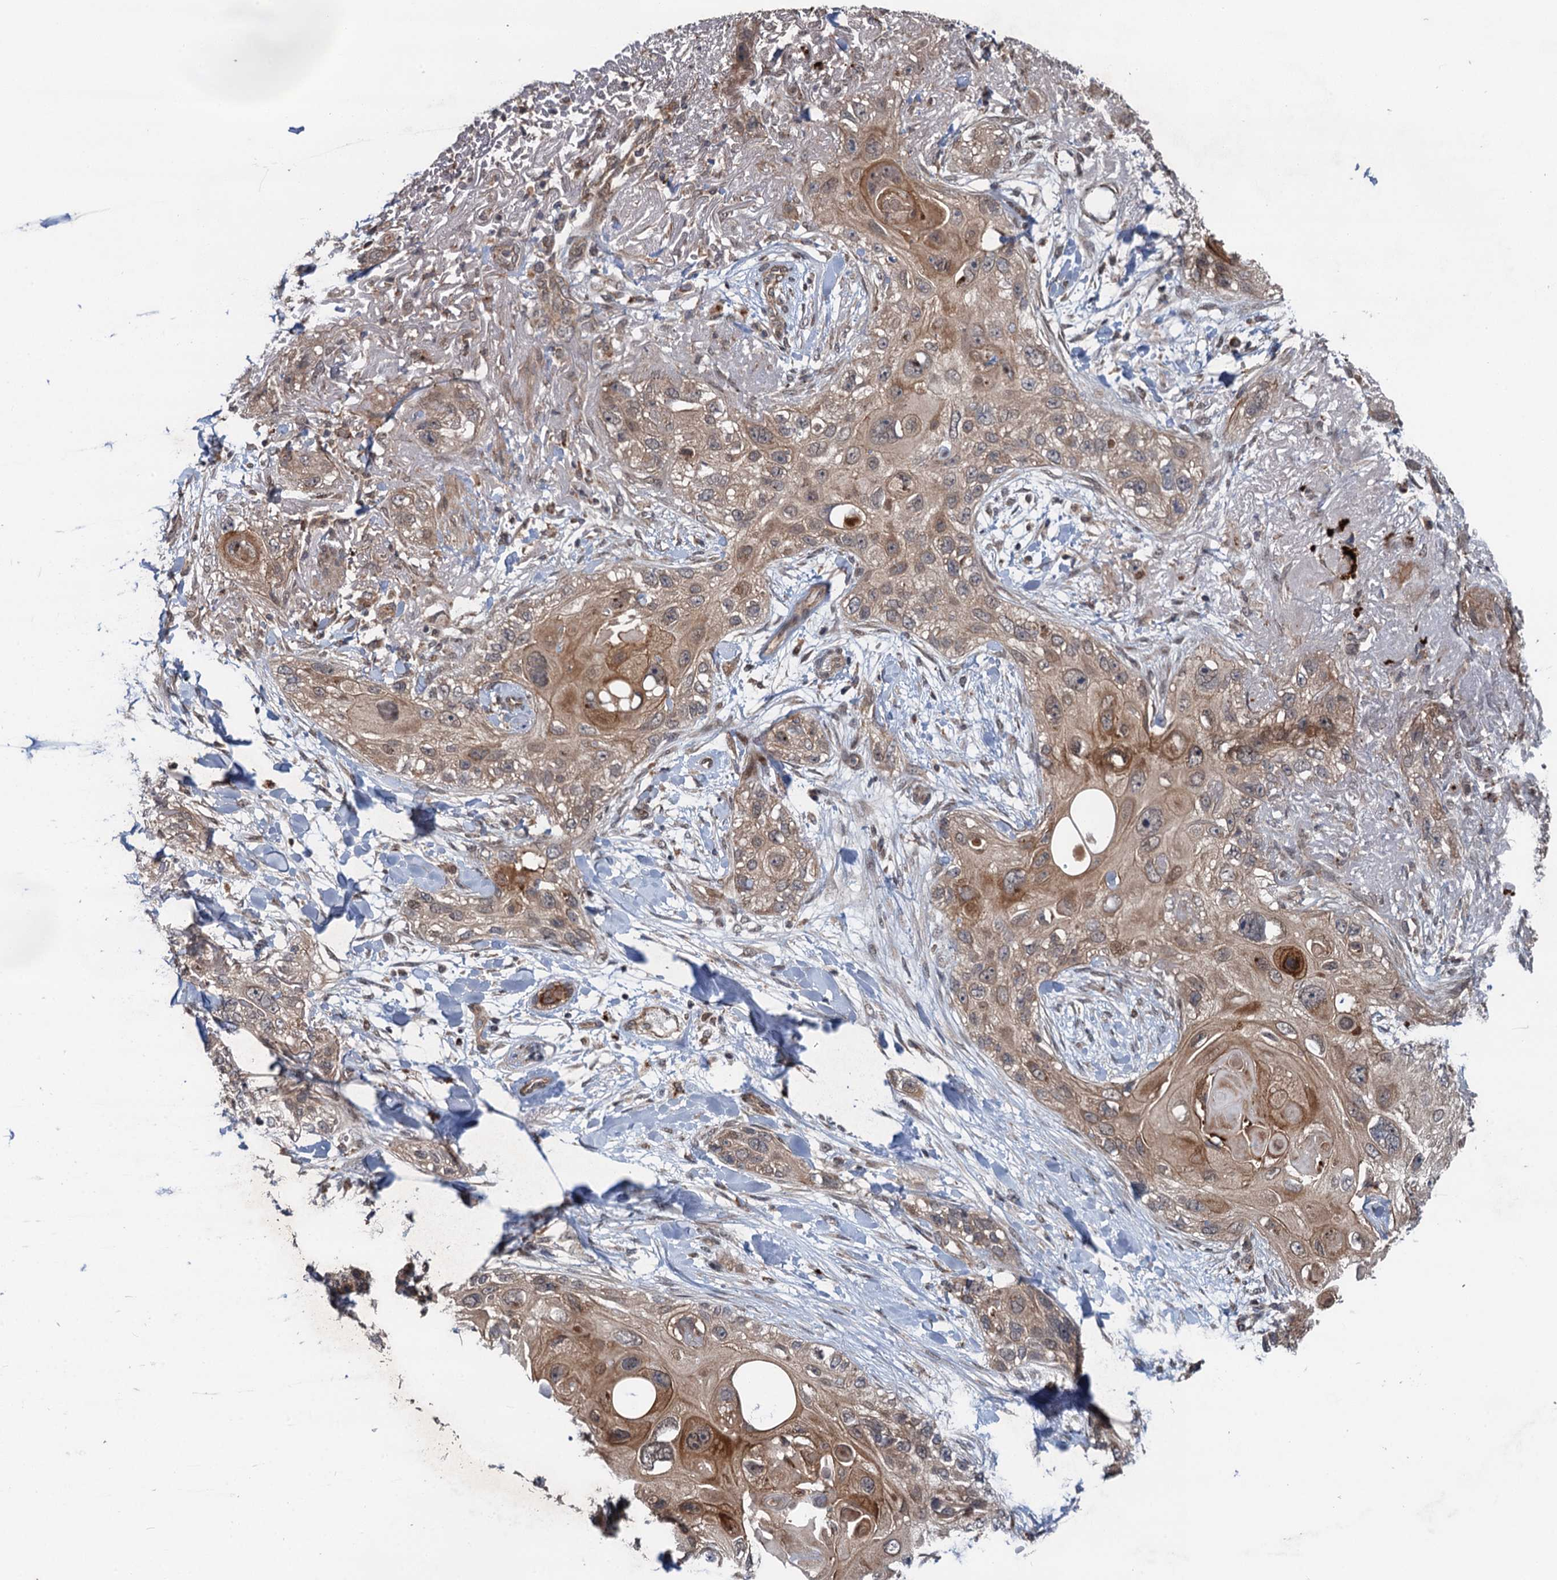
{"staining": {"intensity": "moderate", "quantity": "25%-75%", "location": "cytoplasmic/membranous"}, "tissue": "skin cancer", "cell_type": "Tumor cells", "image_type": "cancer", "snomed": [{"axis": "morphology", "description": "Normal tissue, NOS"}, {"axis": "morphology", "description": "Squamous cell carcinoma, NOS"}, {"axis": "topography", "description": "Skin"}], "caption": "The immunohistochemical stain labels moderate cytoplasmic/membranous positivity in tumor cells of skin squamous cell carcinoma tissue.", "gene": "NLRP10", "patient": {"sex": "male", "age": 72}}